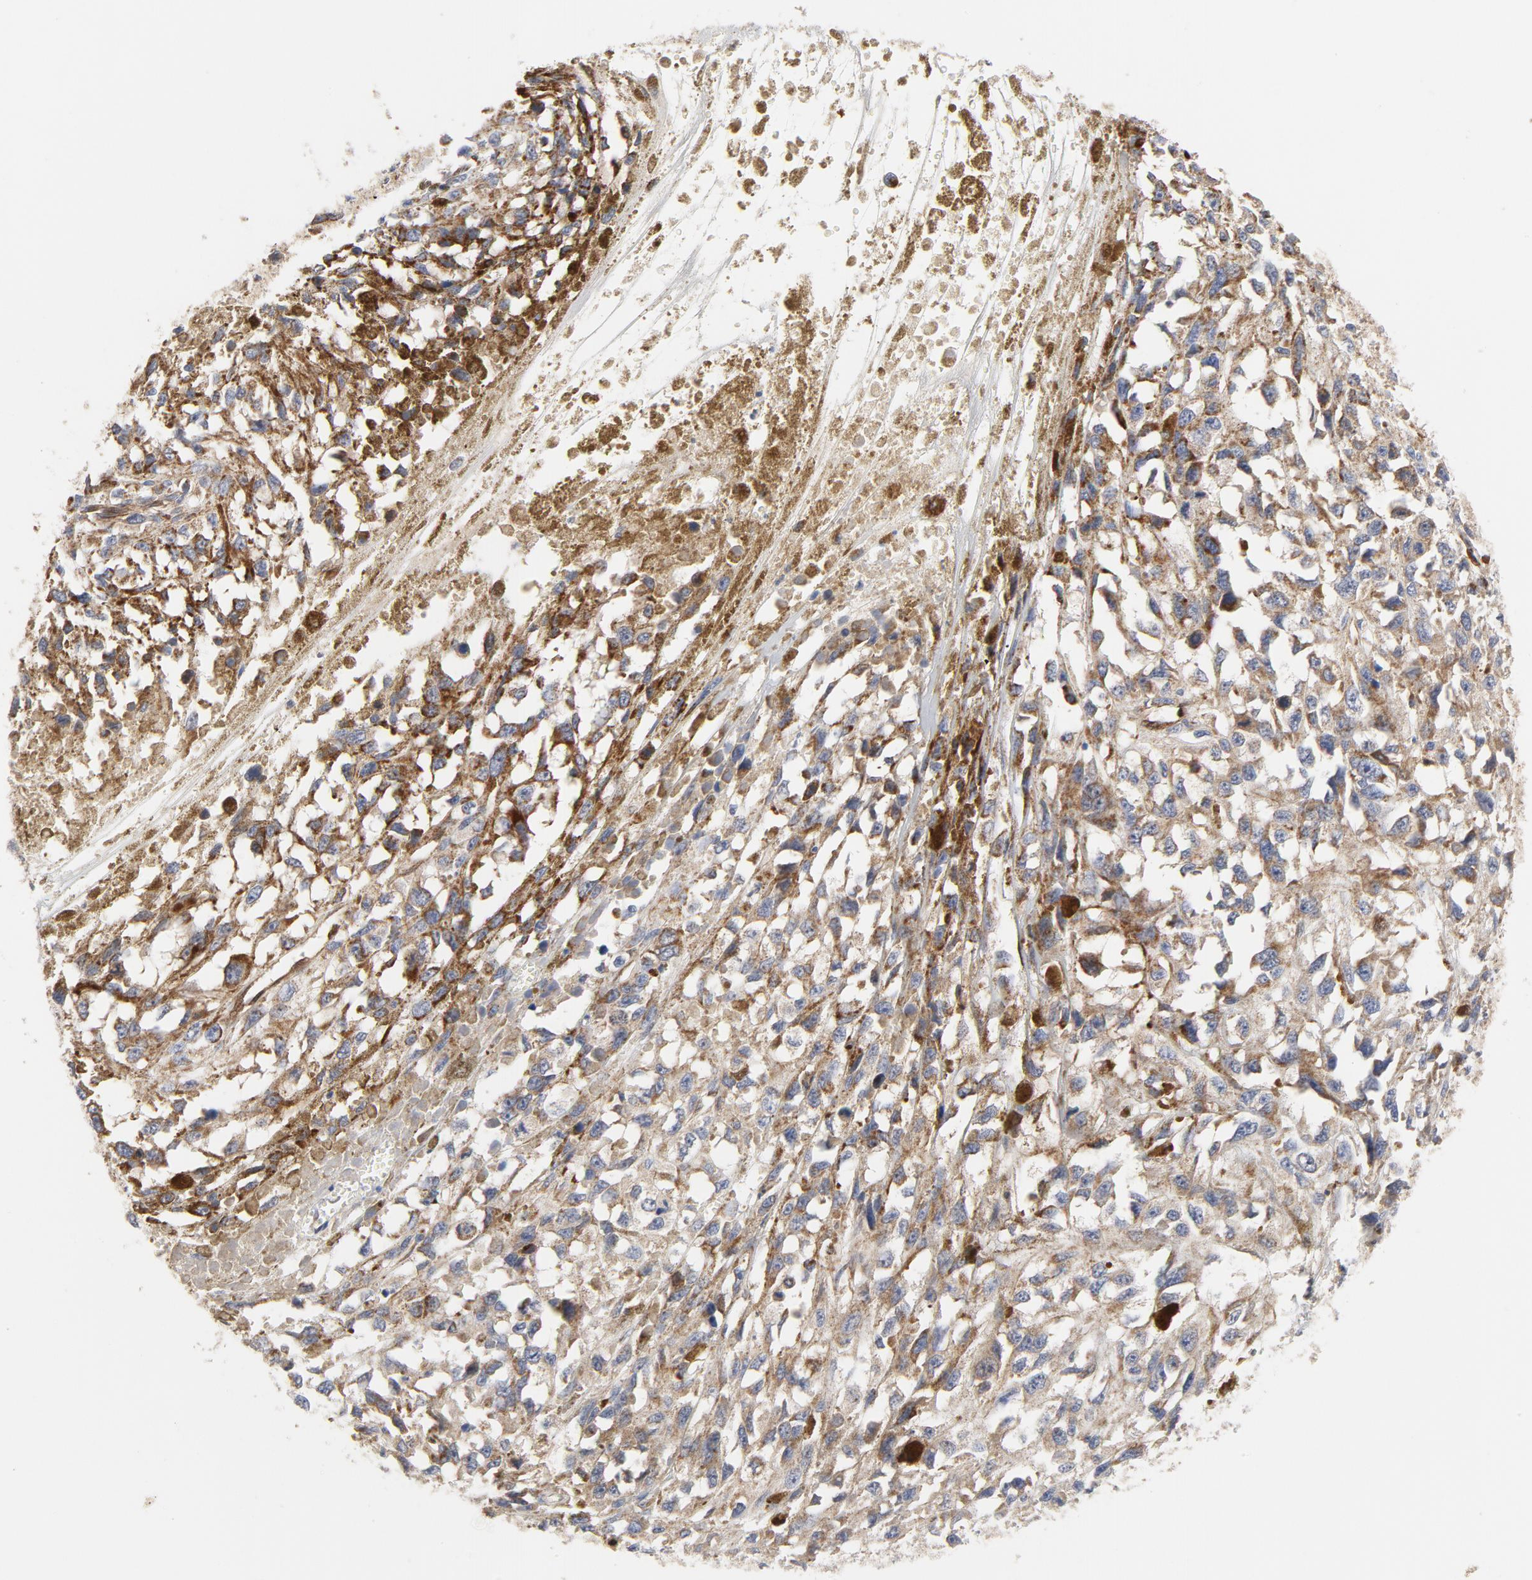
{"staining": {"intensity": "strong", "quantity": ">75%", "location": "cytoplasmic/membranous"}, "tissue": "melanoma", "cell_type": "Tumor cells", "image_type": "cancer", "snomed": [{"axis": "morphology", "description": "Malignant melanoma, Metastatic site"}, {"axis": "topography", "description": "Lymph node"}], "caption": "IHC (DAB) staining of human melanoma reveals strong cytoplasmic/membranous protein expression in approximately >75% of tumor cells.", "gene": "RAPGEF4", "patient": {"sex": "male", "age": 59}}